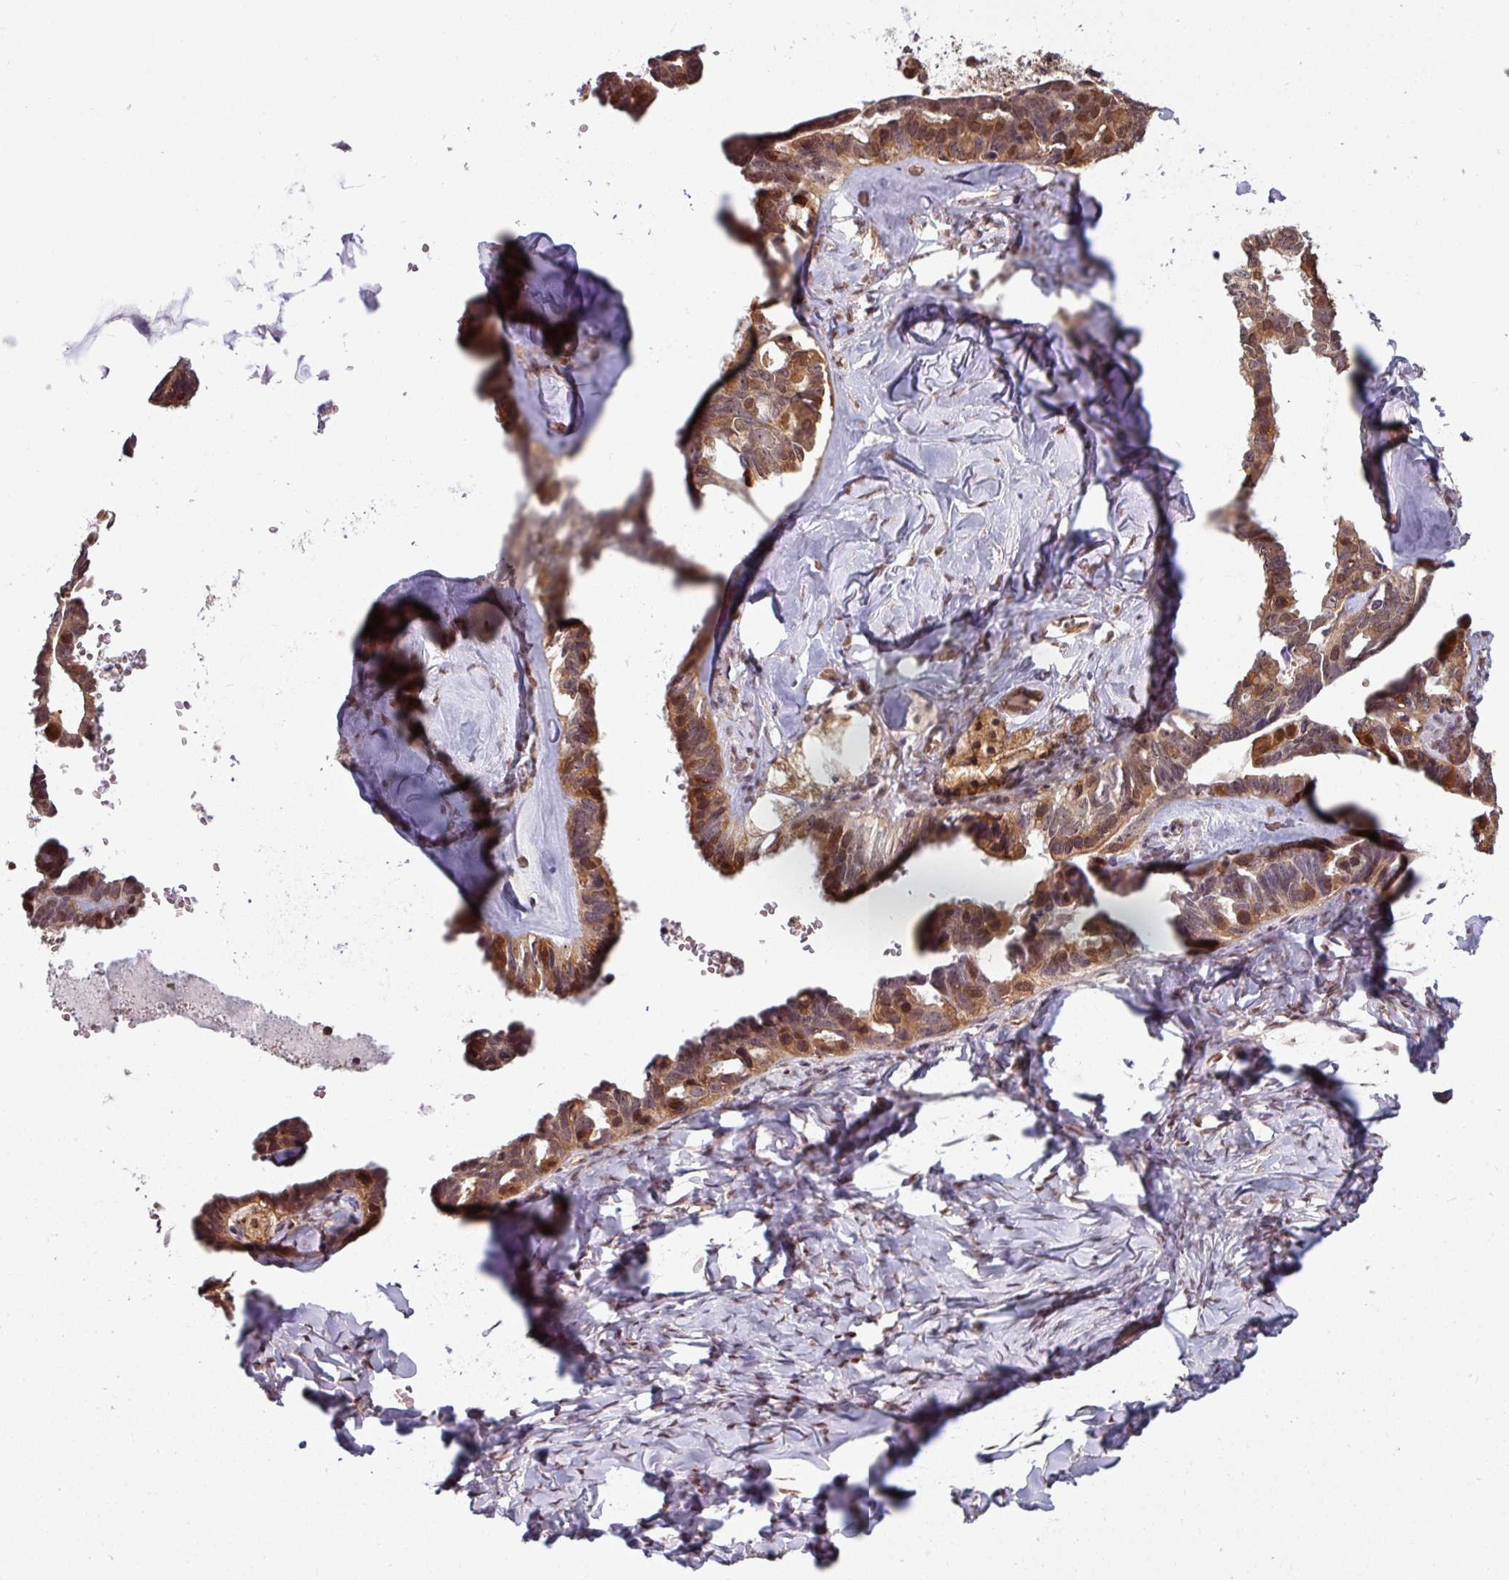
{"staining": {"intensity": "moderate", "quantity": ">75%", "location": "cytoplasmic/membranous,nuclear"}, "tissue": "ovarian cancer", "cell_type": "Tumor cells", "image_type": "cancer", "snomed": [{"axis": "morphology", "description": "Cystadenocarcinoma, serous, NOS"}, {"axis": "topography", "description": "Ovary"}], "caption": "This micrograph exhibits immunohistochemistry staining of human serous cystadenocarcinoma (ovarian), with medium moderate cytoplasmic/membranous and nuclear expression in about >75% of tumor cells.", "gene": "KCTD11", "patient": {"sex": "female", "age": 69}}